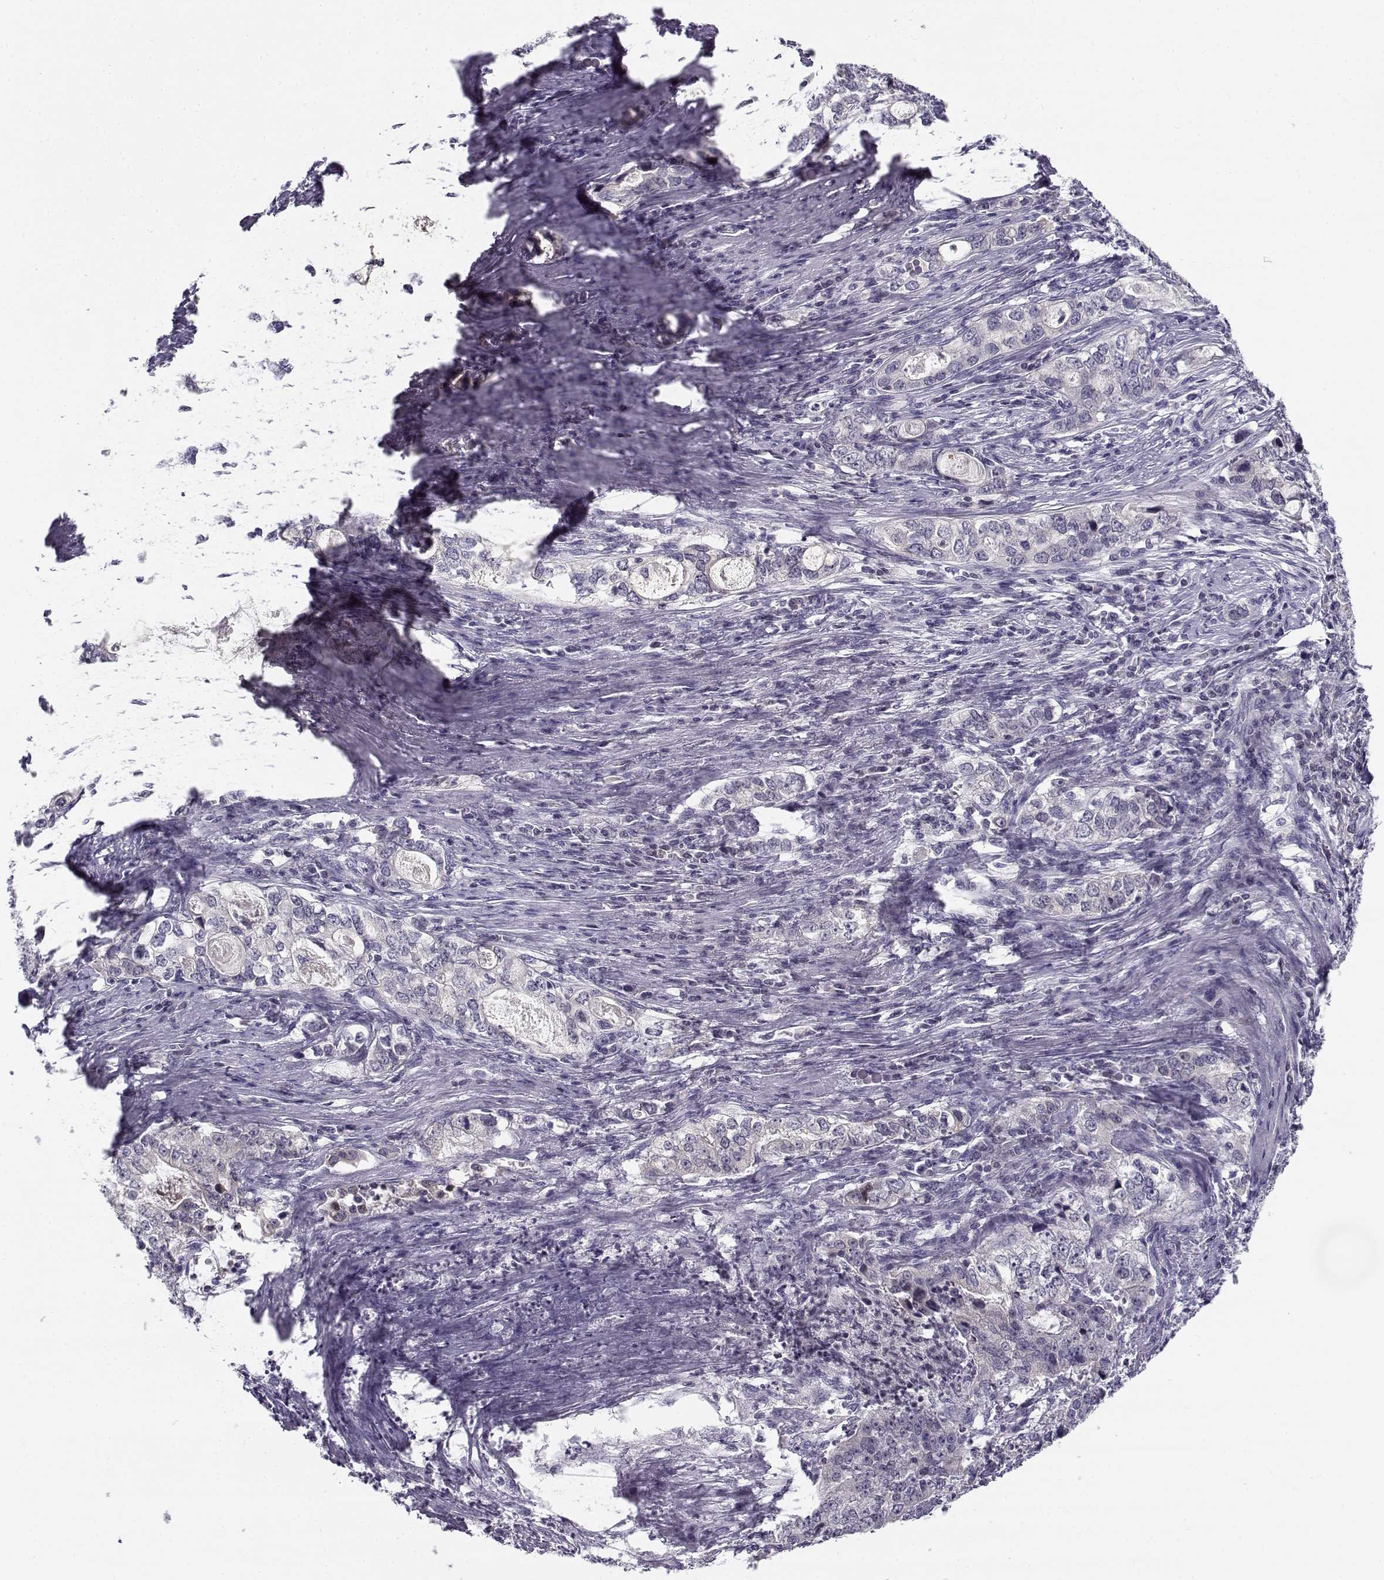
{"staining": {"intensity": "negative", "quantity": "none", "location": "none"}, "tissue": "stomach cancer", "cell_type": "Tumor cells", "image_type": "cancer", "snomed": [{"axis": "morphology", "description": "Adenocarcinoma, NOS"}, {"axis": "topography", "description": "Stomach, lower"}], "caption": "Immunohistochemistry (IHC) photomicrograph of stomach adenocarcinoma stained for a protein (brown), which reveals no expression in tumor cells.", "gene": "DDX25", "patient": {"sex": "female", "age": 72}}